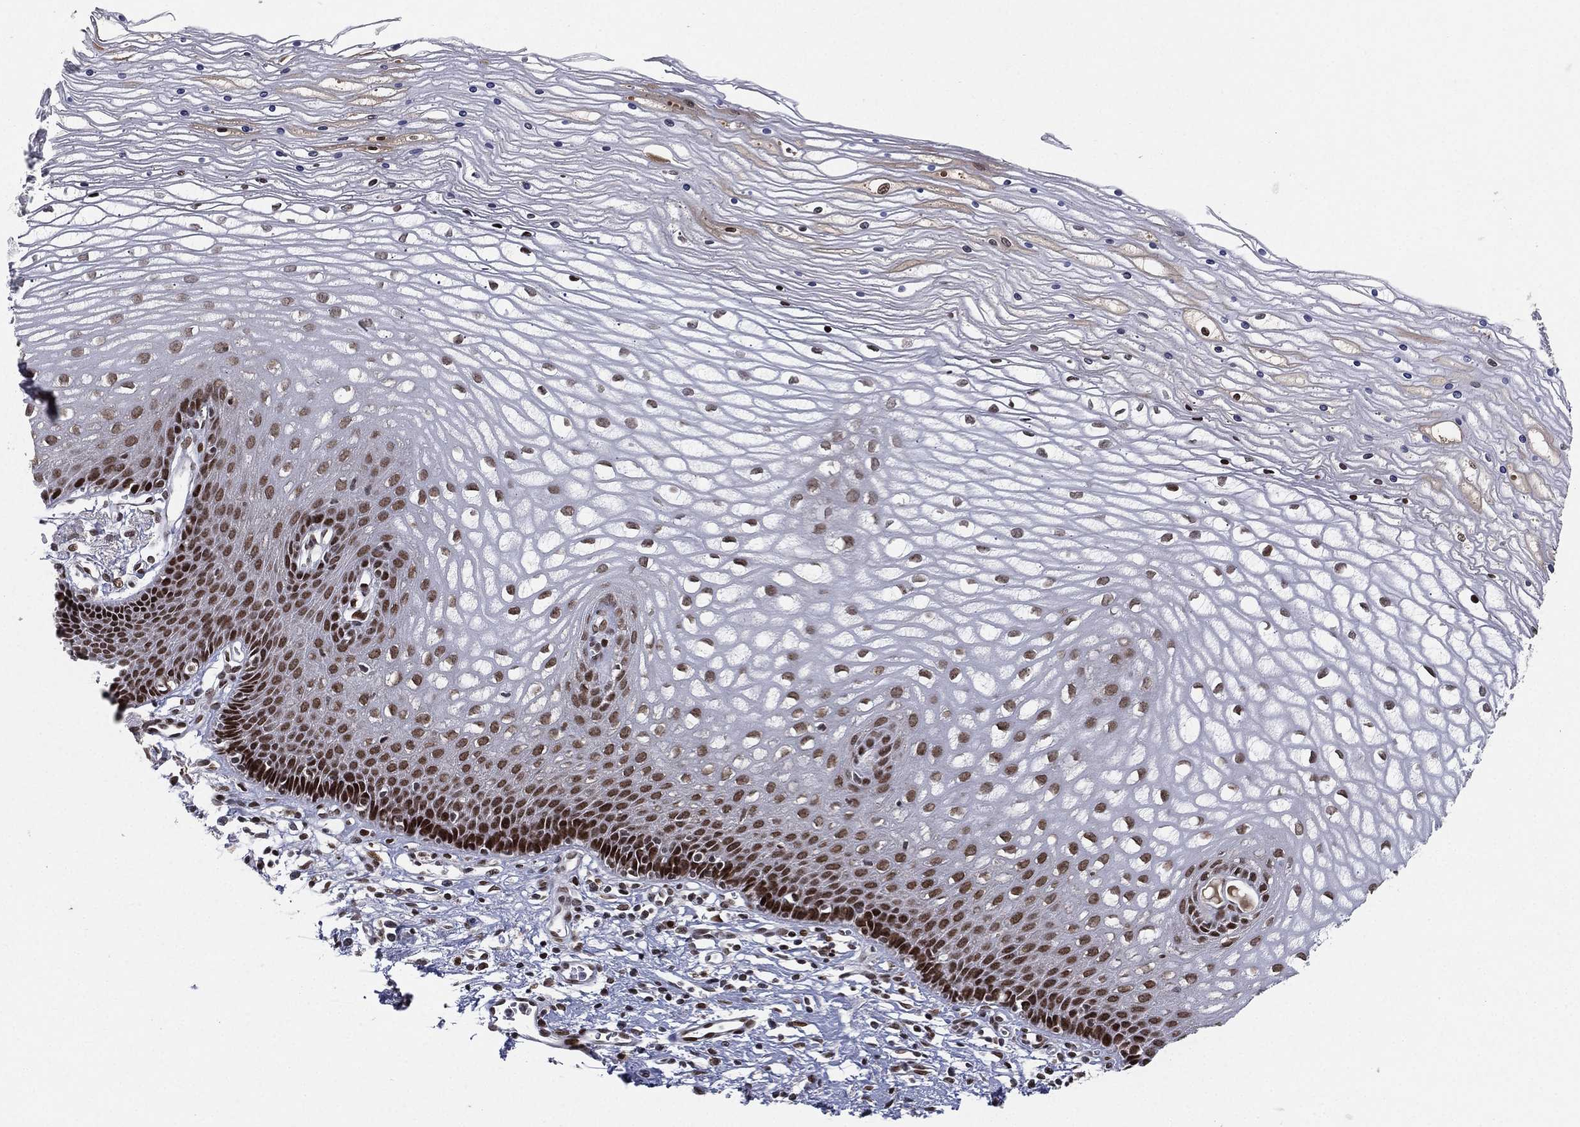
{"staining": {"intensity": "strong", "quantity": ">75%", "location": "nuclear"}, "tissue": "cervix", "cell_type": "Glandular cells", "image_type": "normal", "snomed": [{"axis": "morphology", "description": "Normal tissue, NOS"}, {"axis": "topography", "description": "Cervix"}], "caption": "Benign cervix exhibits strong nuclear expression in about >75% of glandular cells, visualized by immunohistochemistry. The staining was performed using DAB (3,3'-diaminobenzidine), with brown indicating positive protein expression. Nuclei are stained blue with hematoxylin.", "gene": "RTF1", "patient": {"sex": "female", "age": 35}}